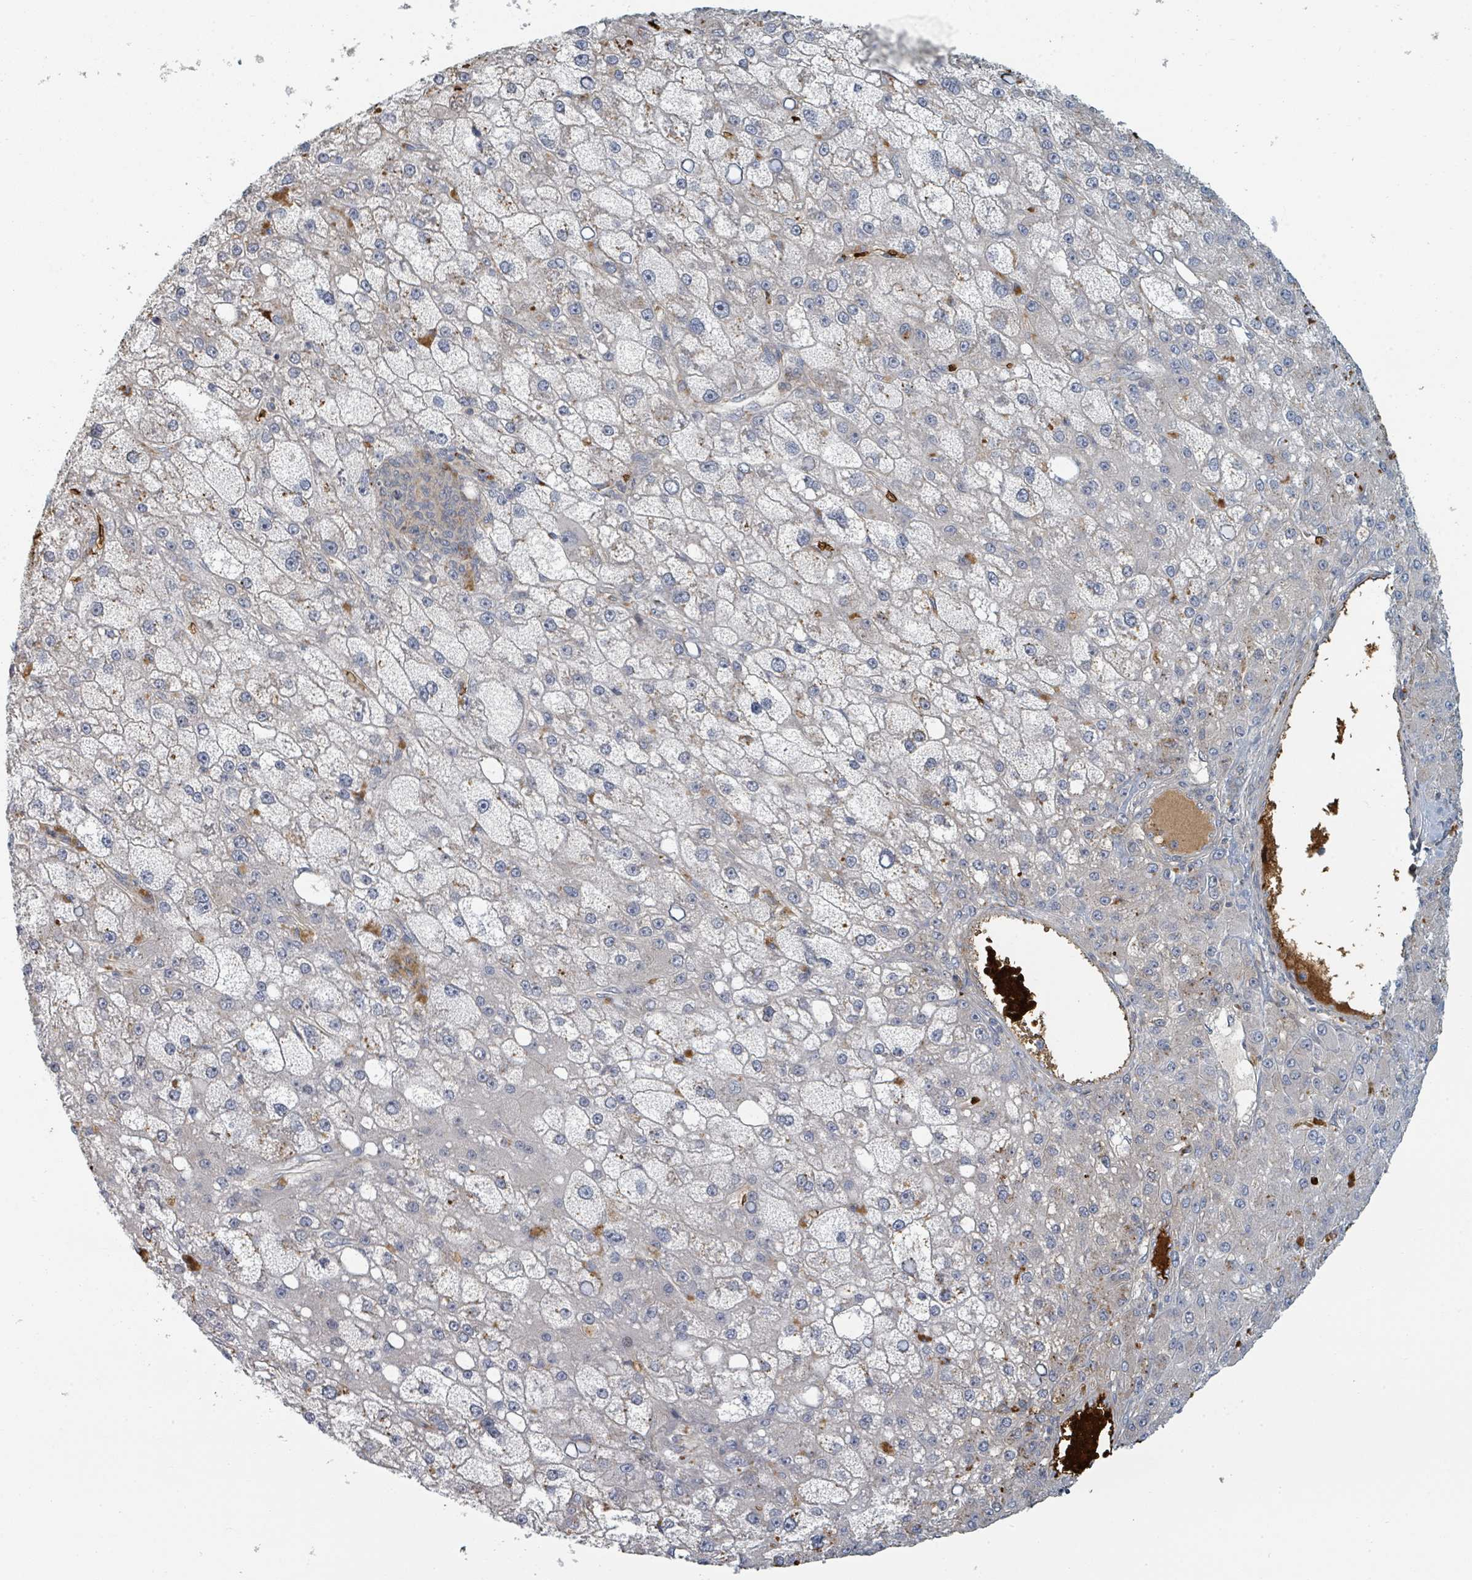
{"staining": {"intensity": "negative", "quantity": "none", "location": "none"}, "tissue": "liver cancer", "cell_type": "Tumor cells", "image_type": "cancer", "snomed": [{"axis": "morphology", "description": "Carcinoma, Hepatocellular, NOS"}, {"axis": "topography", "description": "Liver"}], "caption": "High magnification brightfield microscopy of liver cancer stained with DAB (brown) and counterstained with hematoxylin (blue): tumor cells show no significant positivity.", "gene": "TRPC4AP", "patient": {"sex": "male", "age": 67}}